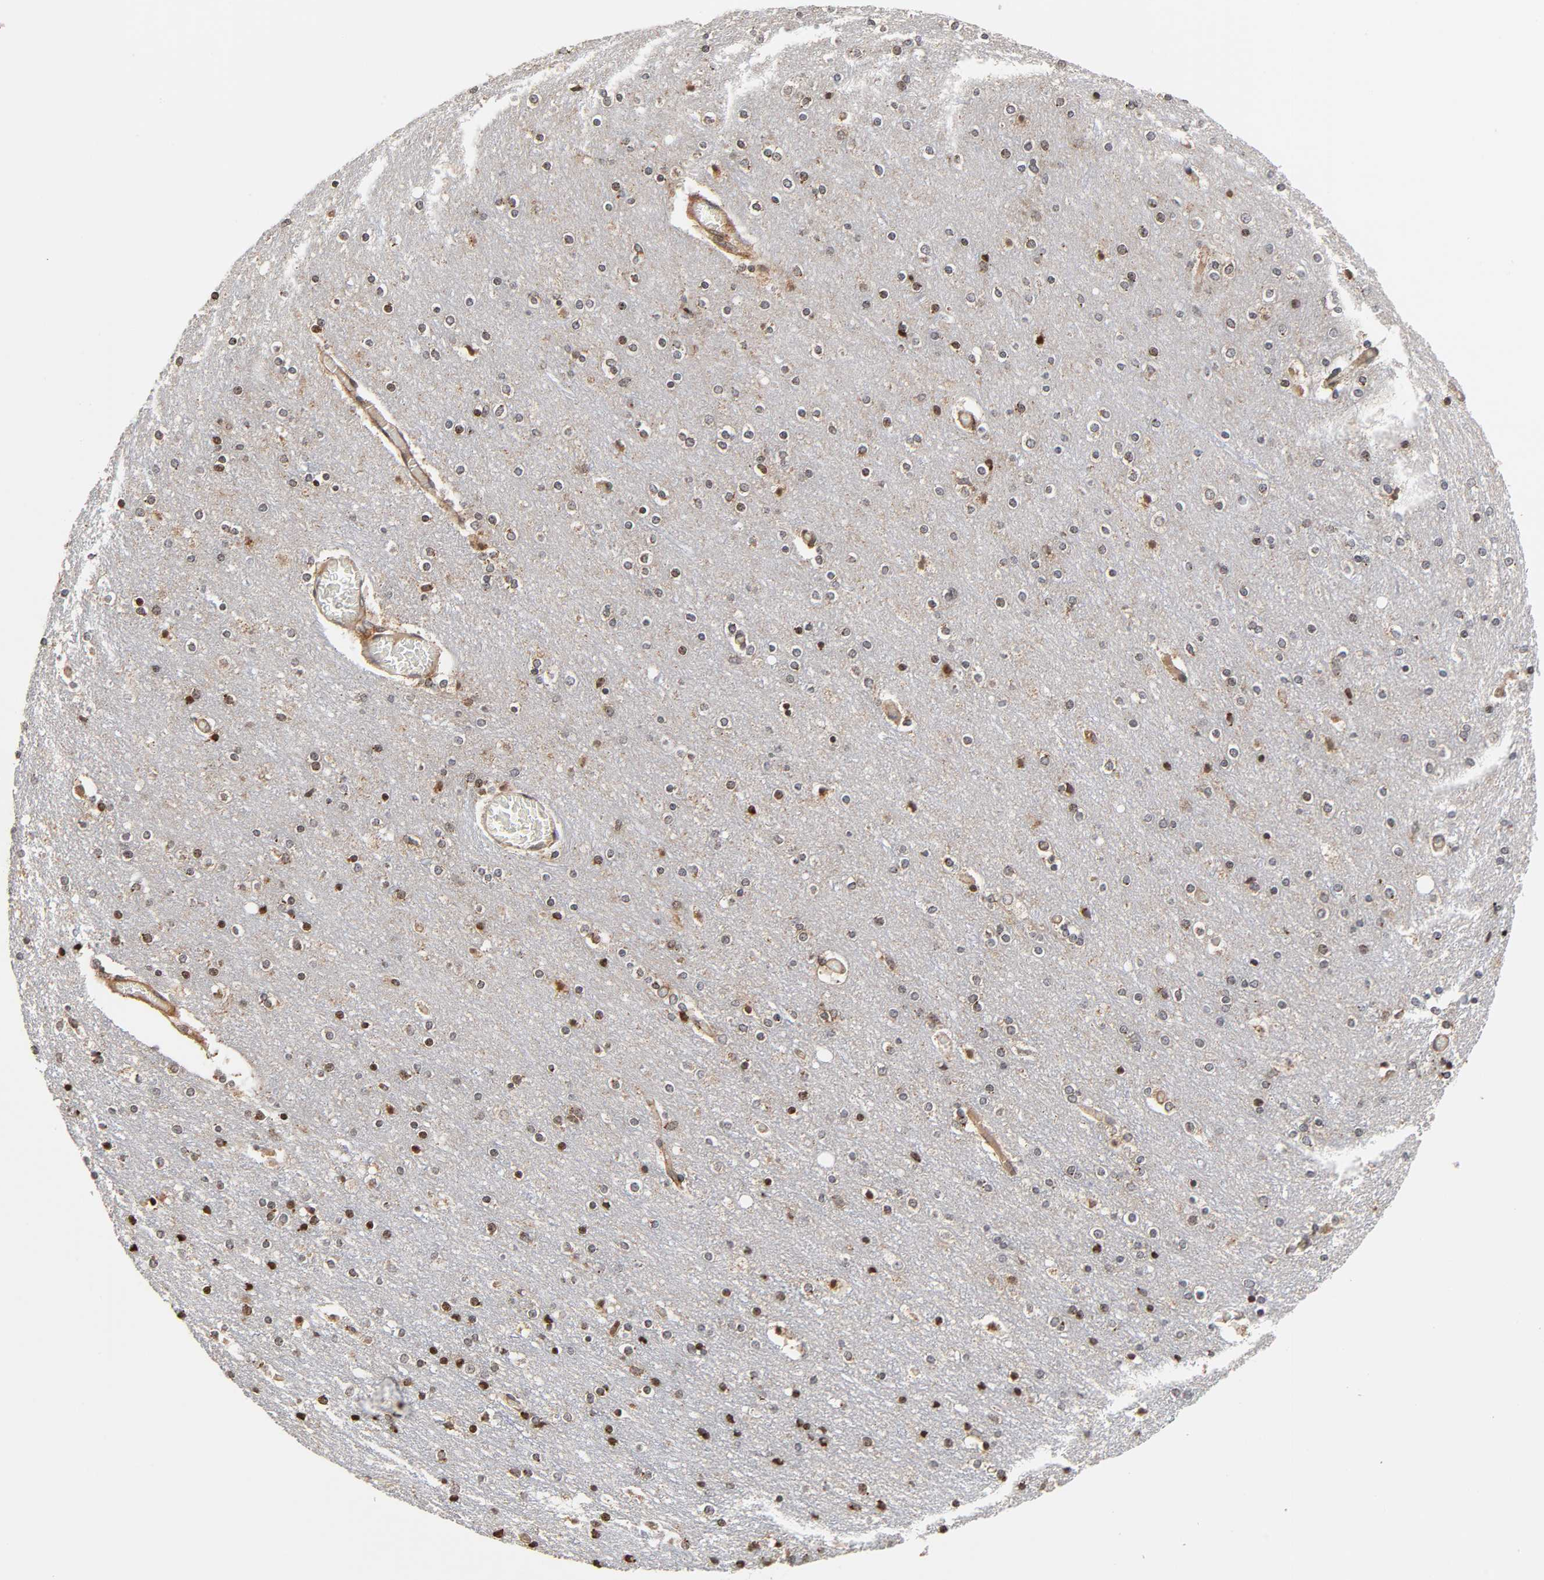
{"staining": {"intensity": "moderate", "quantity": ">75%", "location": "cytoplasmic/membranous"}, "tissue": "cerebral cortex", "cell_type": "Endothelial cells", "image_type": "normal", "snomed": [{"axis": "morphology", "description": "Normal tissue, NOS"}, {"axis": "topography", "description": "Cerebral cortex"}], "caption": "Moderate cytoplasmic/membranous staining is appreciated in about >75% of endothelial cells in normal cerebral cortex. (Stains: DAB in brown, nuclei in blue, Microscopy: brightfield microscopy at high magnification).", "gene": "ITGAV", "patient": {"sex": "female", "age": 54}}